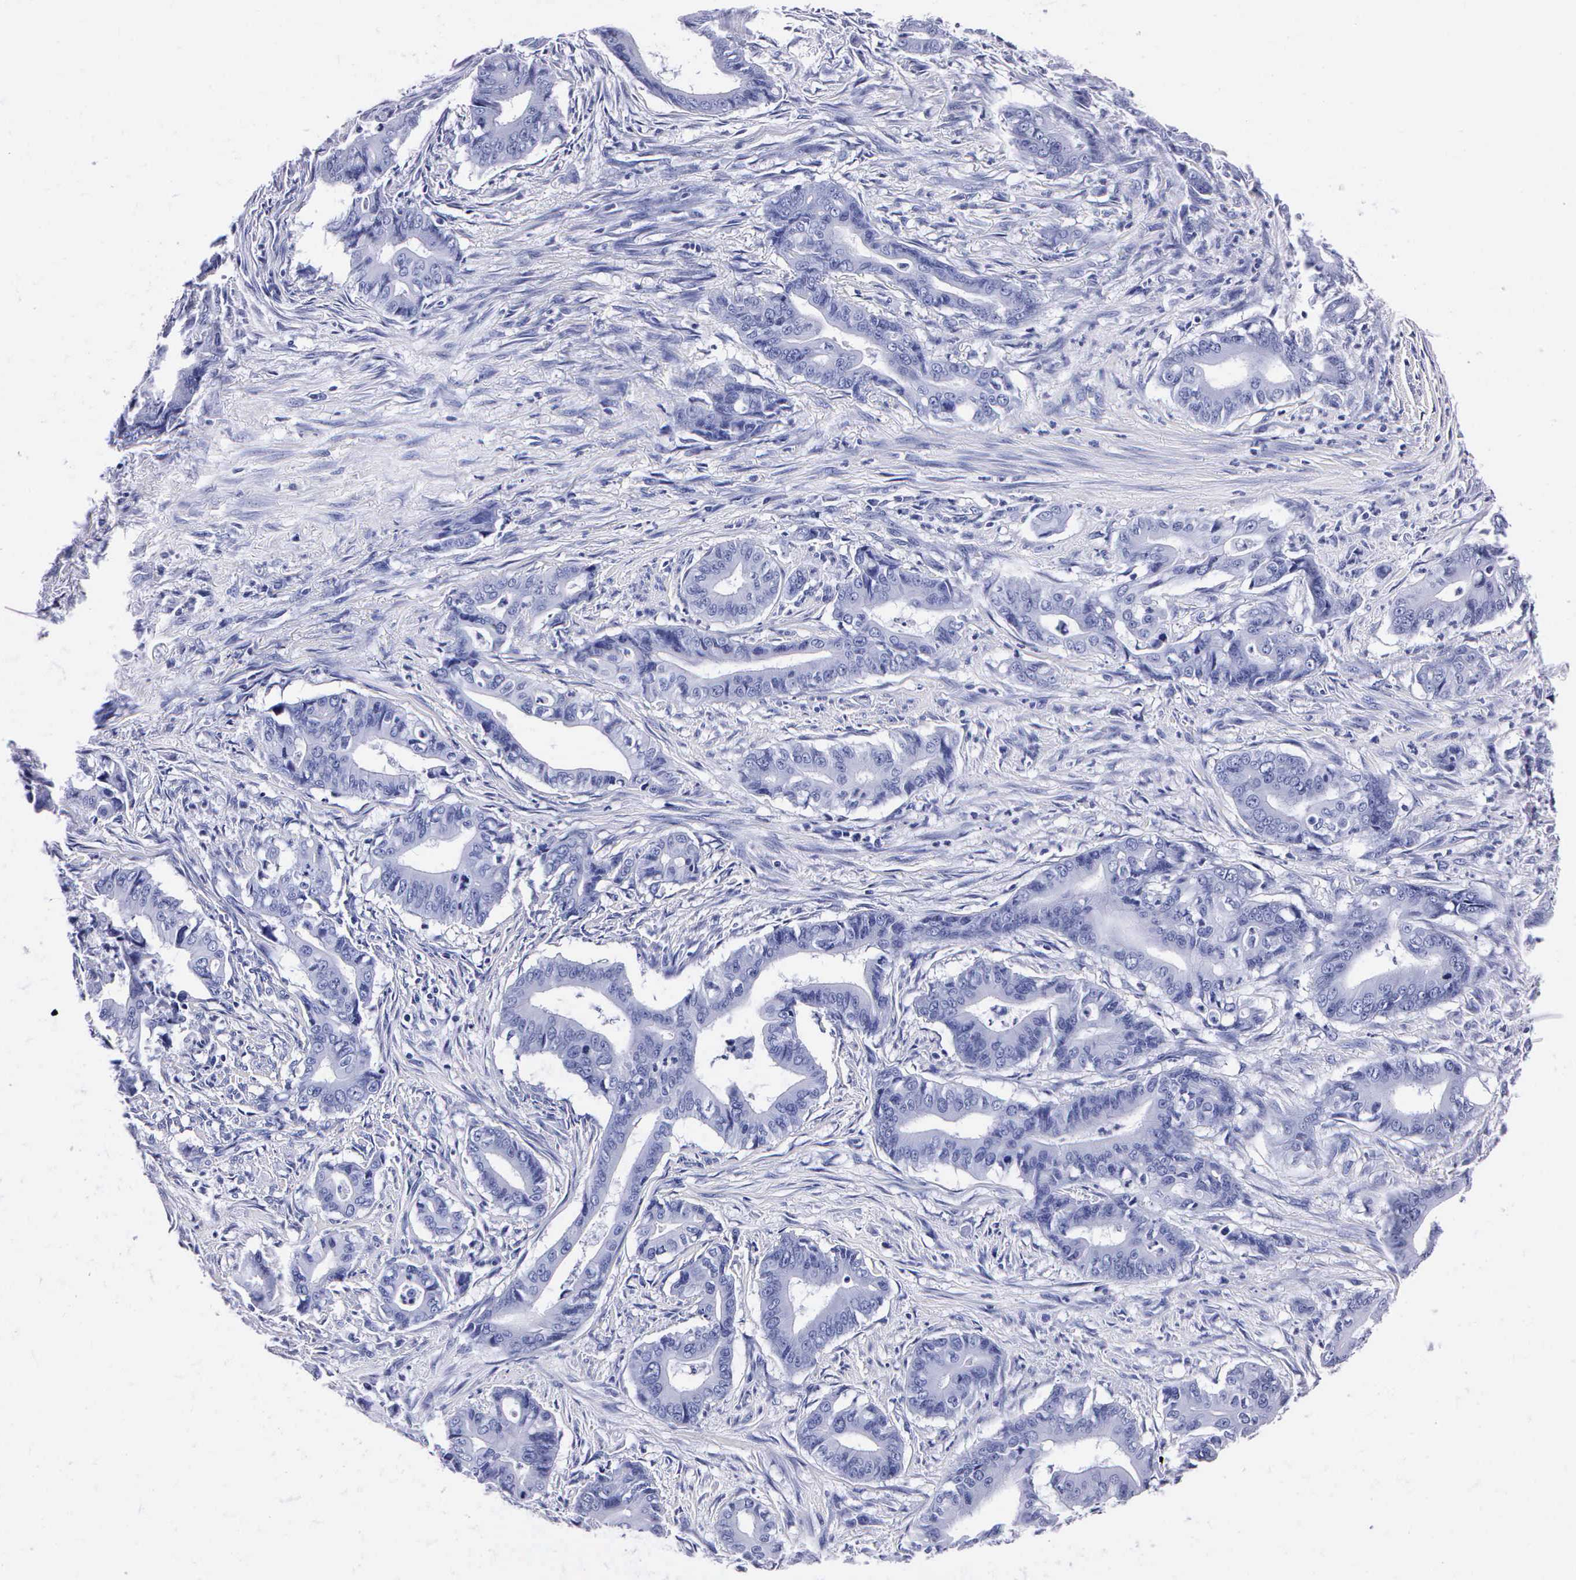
{"staining": {"intensity": "negative", "quantity": "none", "location": "none"}, "tissue": "stomach cancer", "cell_type": "Tumor cells", "image_type": "cancer", "snomed": [{"axis": "morphology", "description": "Adenocarcinoma, NOS"}, {"axis": "topography", "description": "Stomach"}], "caption": "Immunohistochemical staining of human stomach adenocarcinoma reveals no significant expression in tumor cells. (DAB (3,3'-diaminobenzidine) IHC with hematoxylin counter stain).", "gene": "MB", "patient": {"sex": "female", "age": 76}}